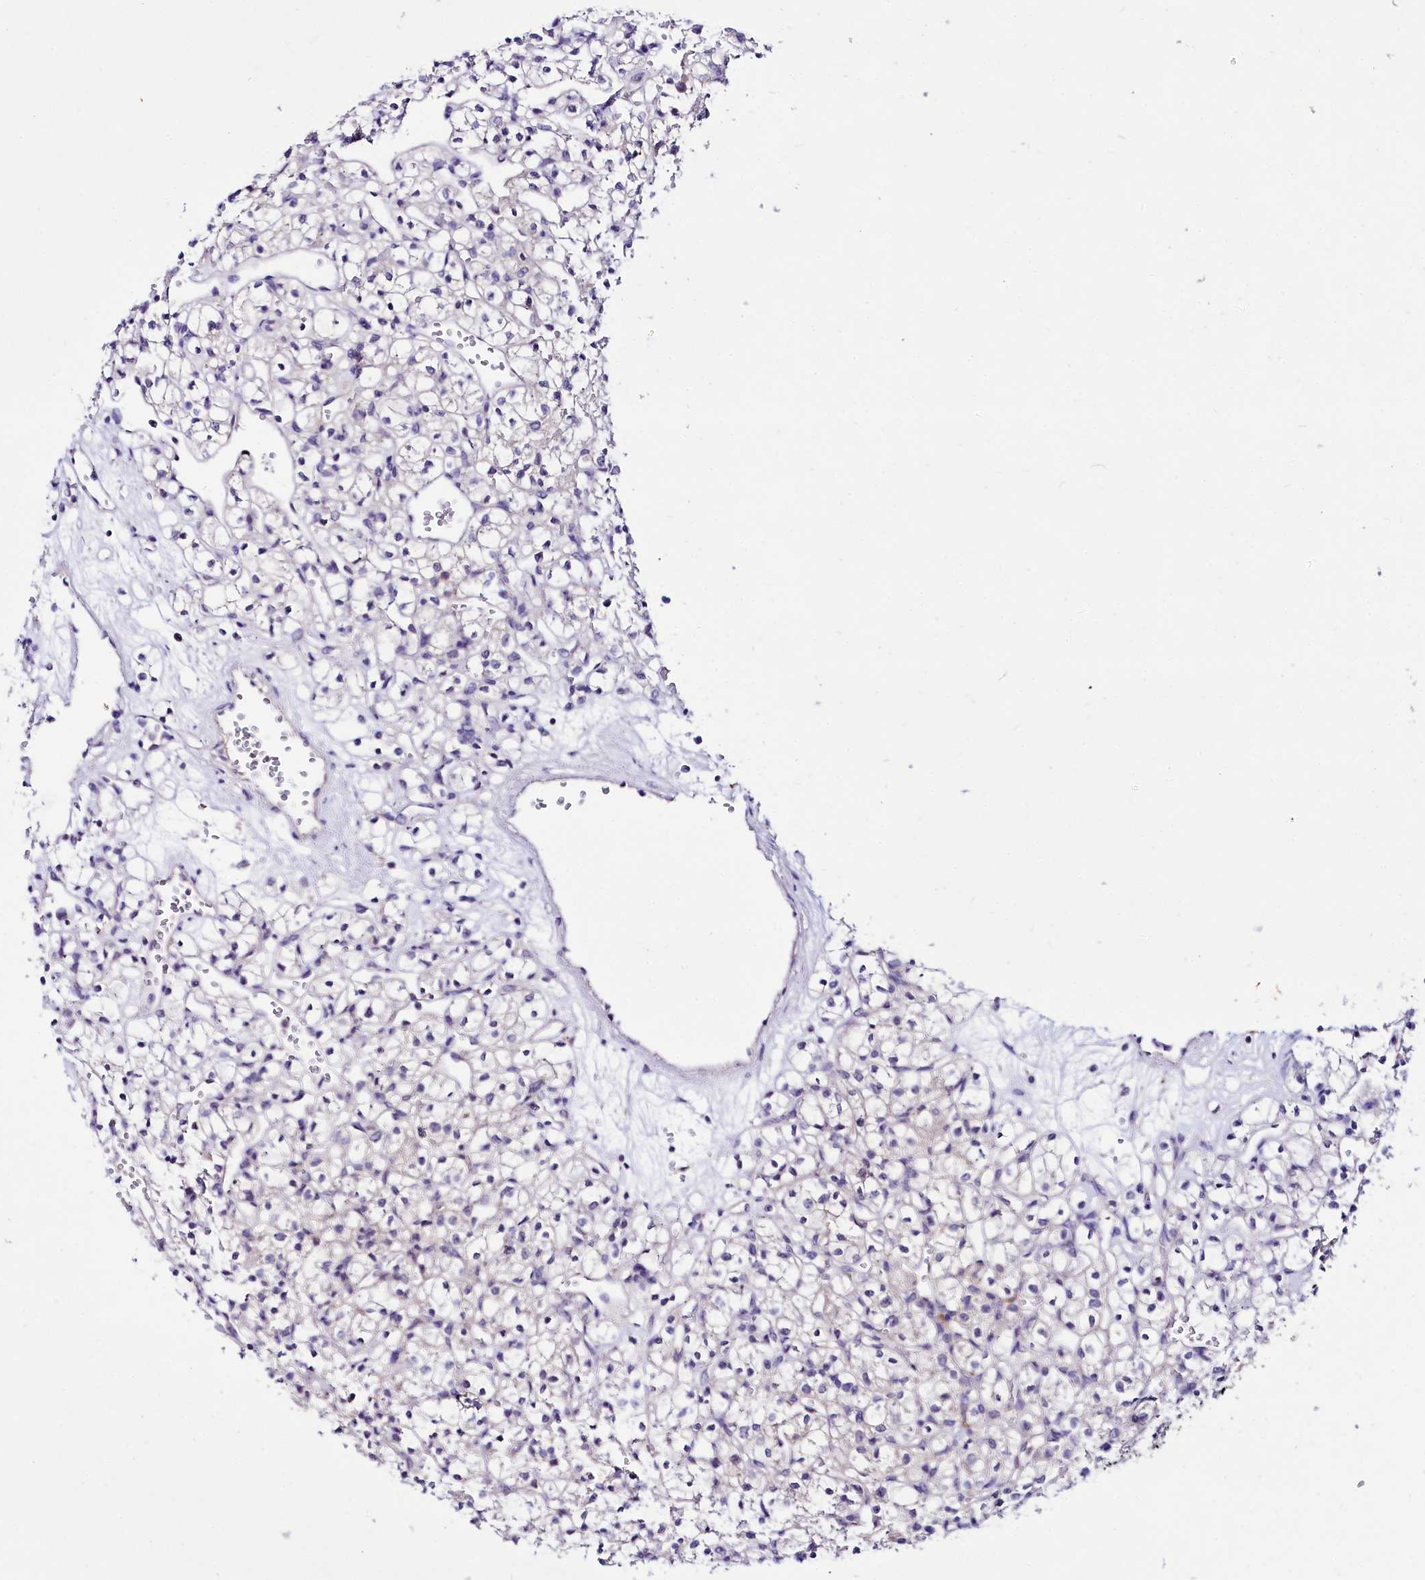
{"staining": {"intensity": "negative", "quantity": "none", "location": "none"}, "tissue": "renal cancer", "cell_type": "Tumor cells", "image_type": "cancer", "snomed": [{"axis": "morphology", "description": "Adenocarcinoma, NOS"}, {"axis": "topography", "description": "Kidney"}], "caption": "Human adenocarcinoma (renal) stained for a protein using immunohistochemistry (IHC) reveals no staining in tumor cells.", "gene": "ABHD5", "patient": {"sex": "female", "age": 59}}